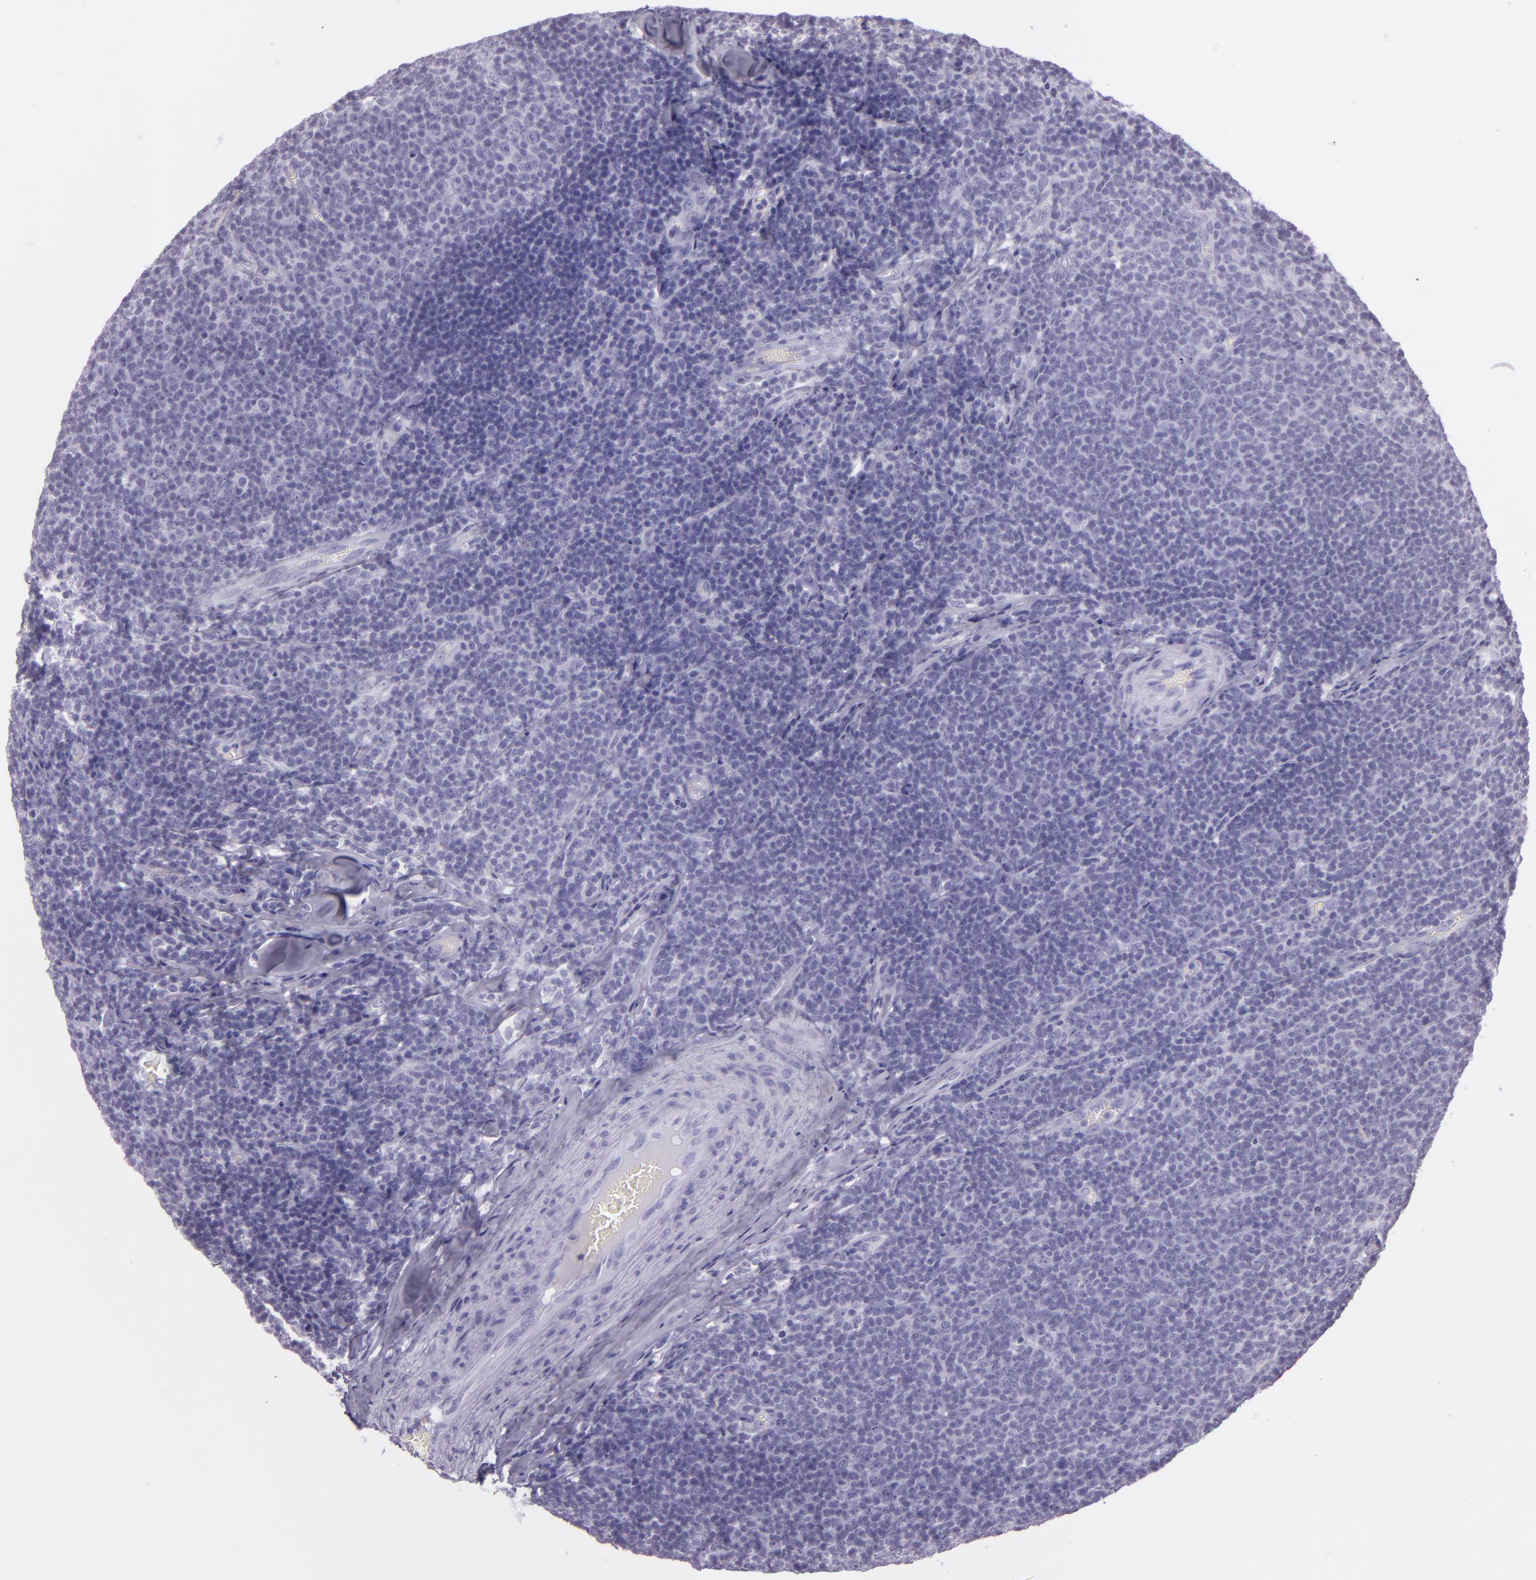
{"staining": {"intensity": "negative", "quantity": "none", "location": "none"}, "tissue": "lymphoma", "cell_type": "Tumor cells", "image_type": "cancer", "snomed": [{"axis": "morphology", "description": "Malignant lymphoma, non-Hodgkin's type, Low grade"}, {"axis": "topography", "description": "Lymph node"}], "caption": "High magnification brightfield microscopy of malignant lymphoma, non-Hodgkin's type (low-grade) stained with DAB (3,3'-diaminobenzidine) (brown) and counterstained with hematoxylin (blue): tumor cells show no significant staining.", "gene": "MUC6", "patient": {"sex": "male", "age": 74}}